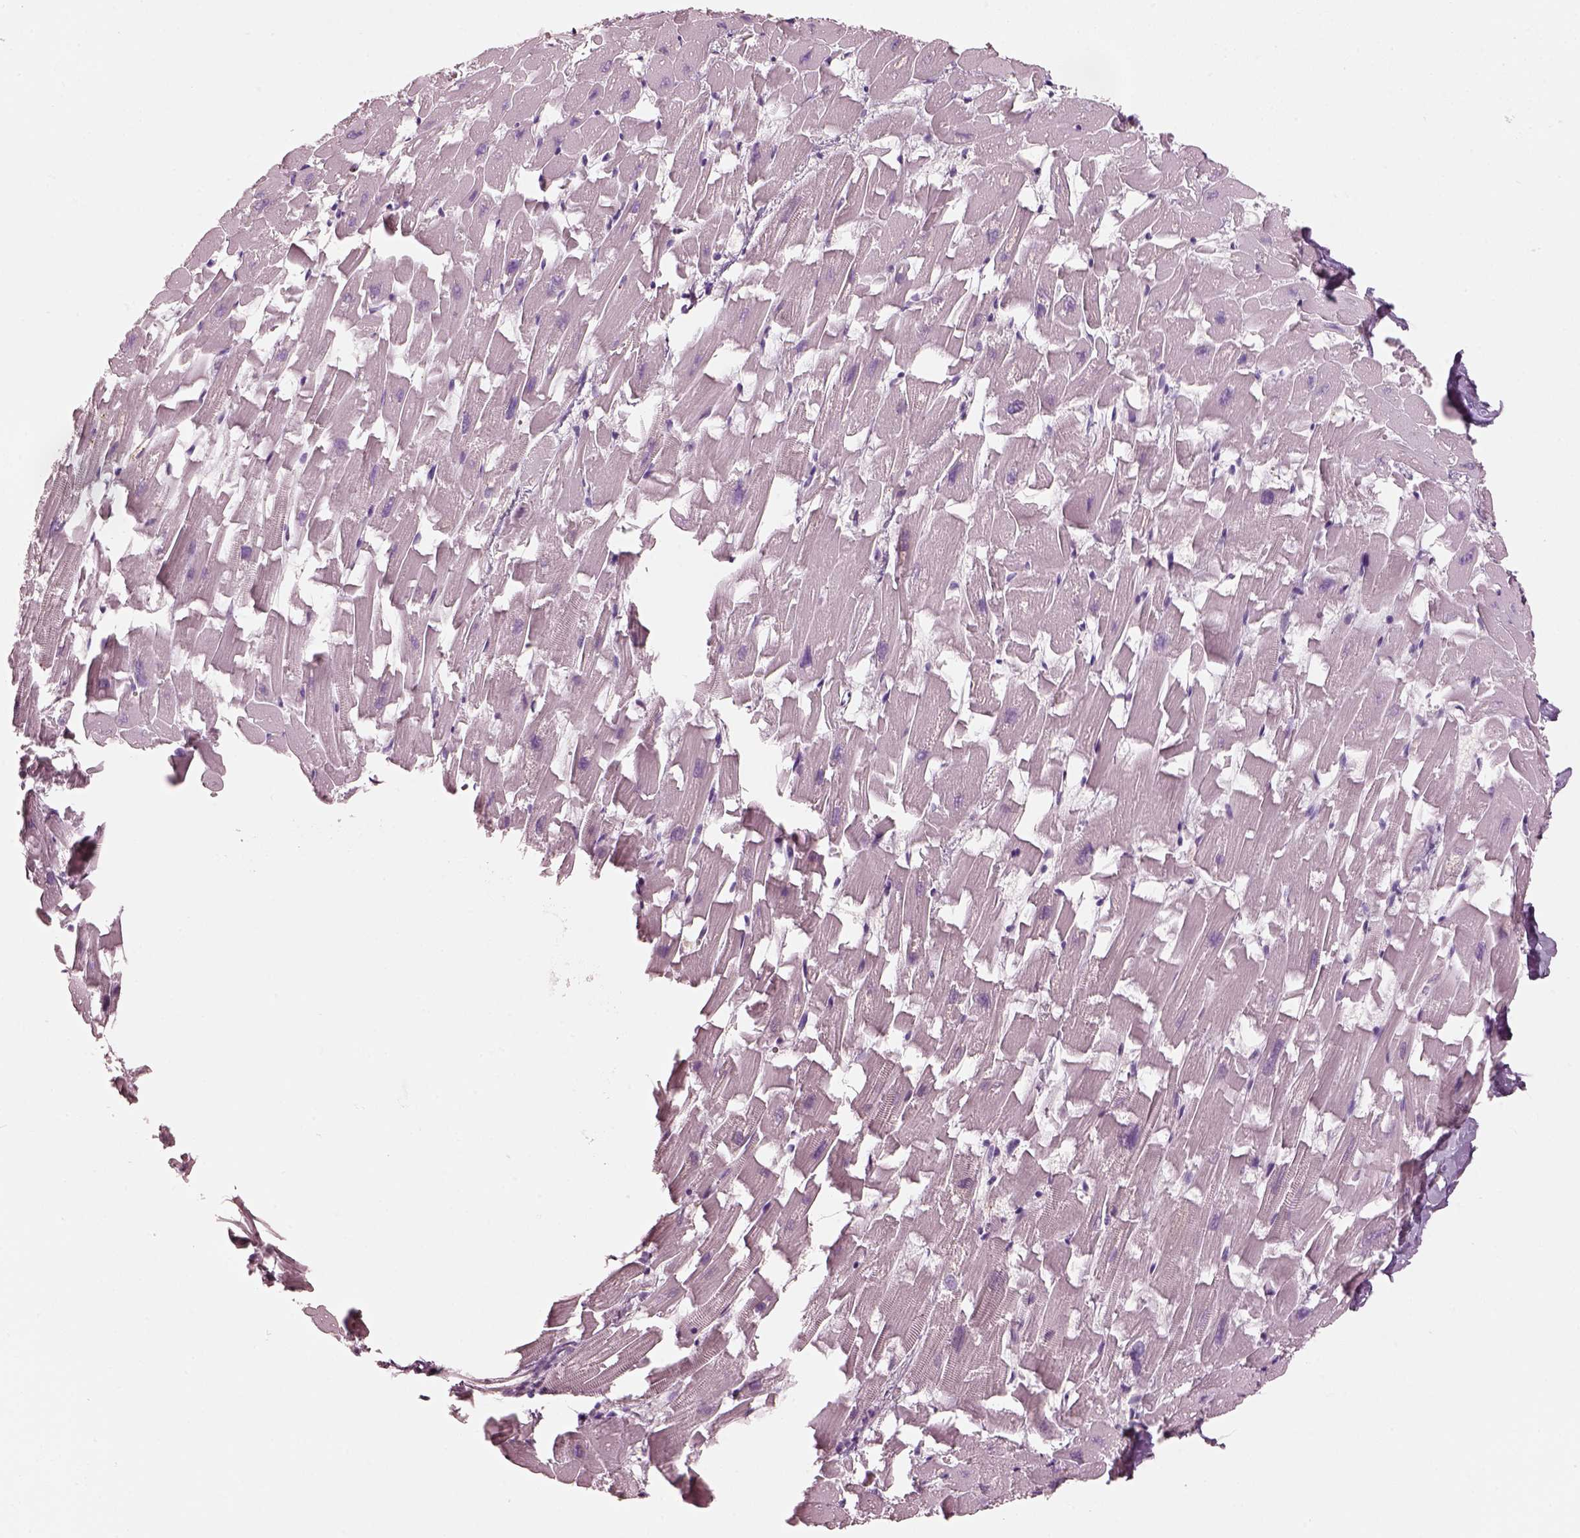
{"staining": {"intensity": "negative", "quantity": "none", "location": "none"}, "tissue": "heart muscle", "cell_type": "Cardiomyocytes", "image_type": "normal", "snomed": [{"axis": "morphology", "description": "Normal tissue, NOS"}, {"axis": "topography", "description": "Heart"}], "caption": "Histopathology image shows no significant protein expression in cardiomyocytes of benign heart muscle.", "gene": "ELSPBP1", "patient": {"sex": "female", "age": 64}}